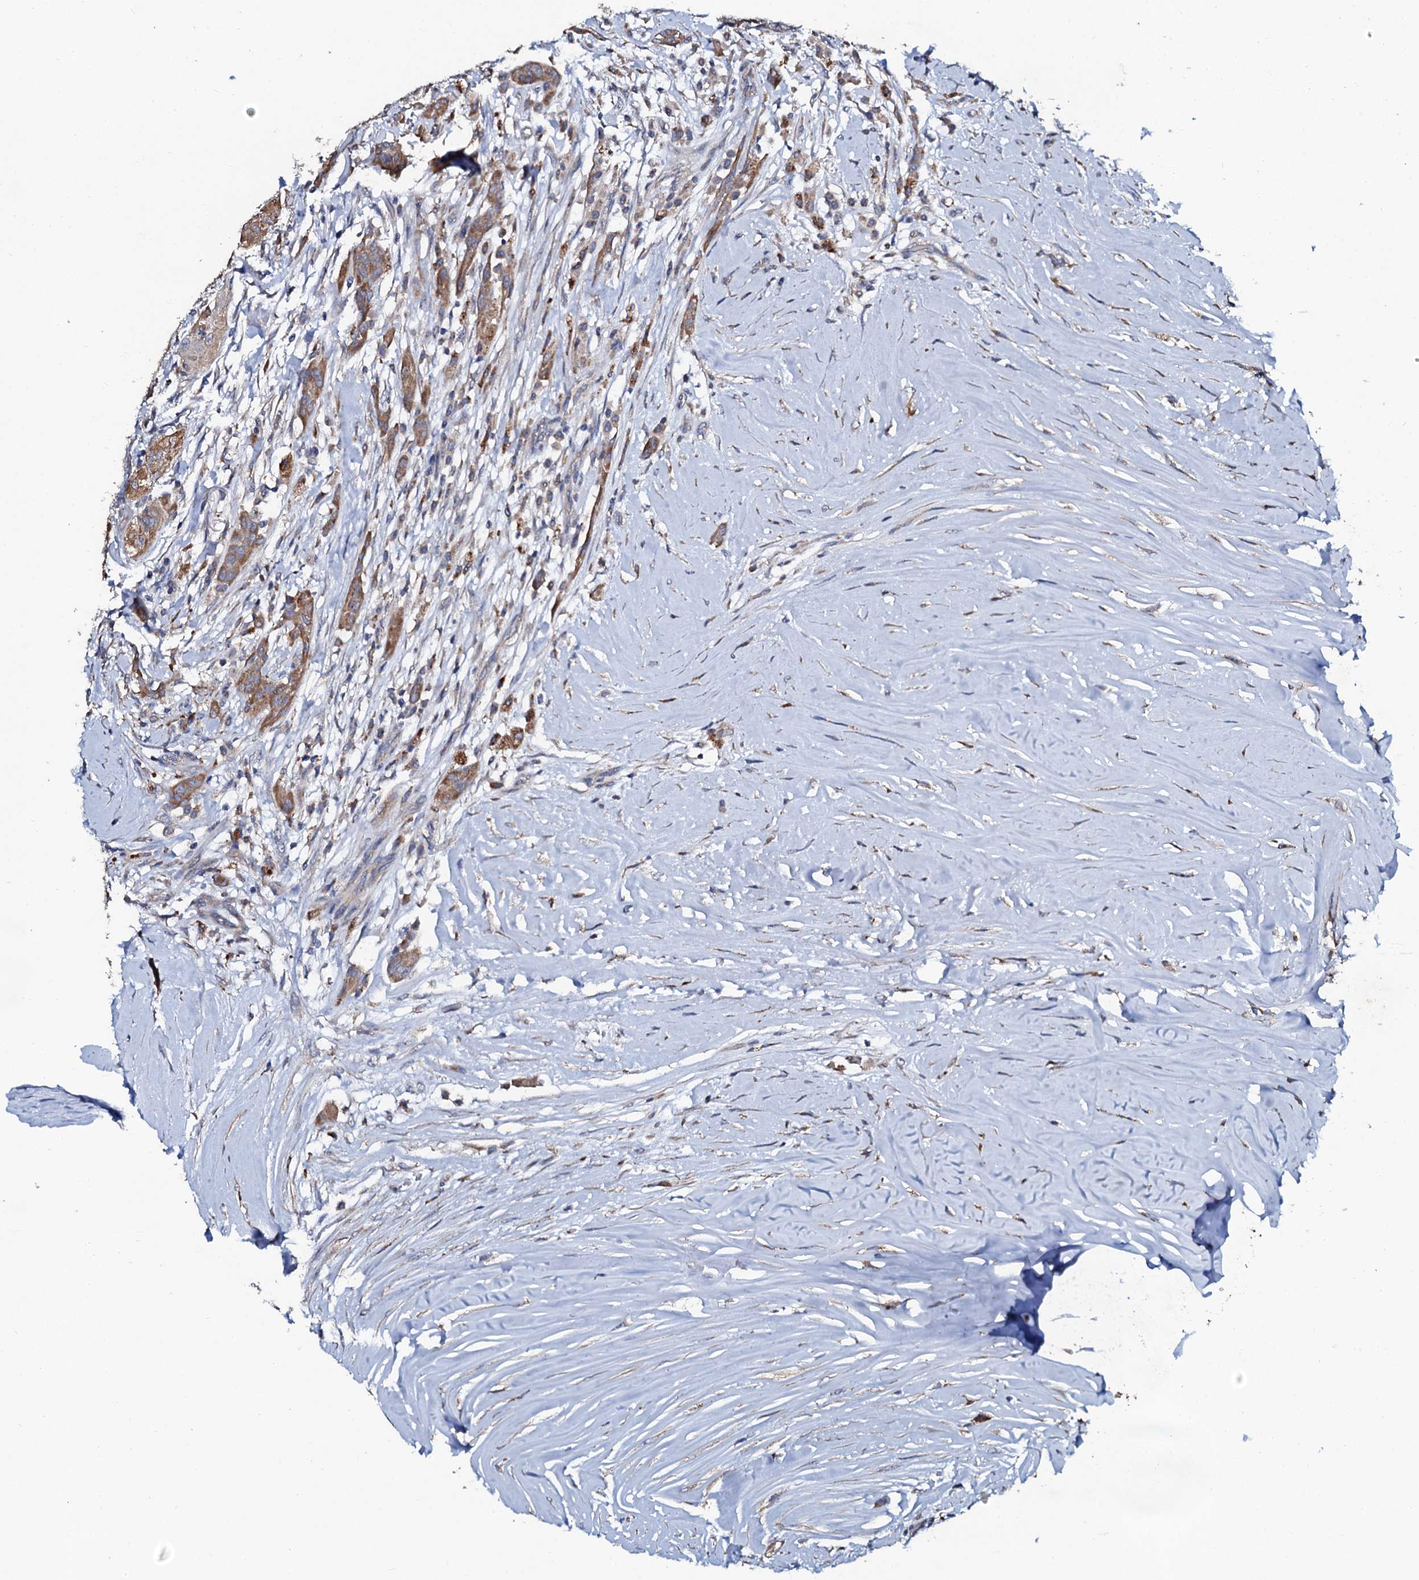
{"staining": {"intensity": "moderate", "quantity": ">75%", "location": "cytoplasmic/membranous"}, "tissue": "thyroid cancer", "cell_type": "Tumor cells", "image_type": "cancer", "snomed": [{"axis": "morphology", "description": "Papillary adenocarcinoma, NOS"}, {"axis": "topography", "description": "Thyroid gland"}], "caption": "Thyroid papillary adenocarcinoma stained with immunohistochemistry (IHC) shows moderate cytoplasmic/membranous expression in about >75% of tumor cells.", "gene": "GLCE", "patient": {"sex": "female", "age": 59}}